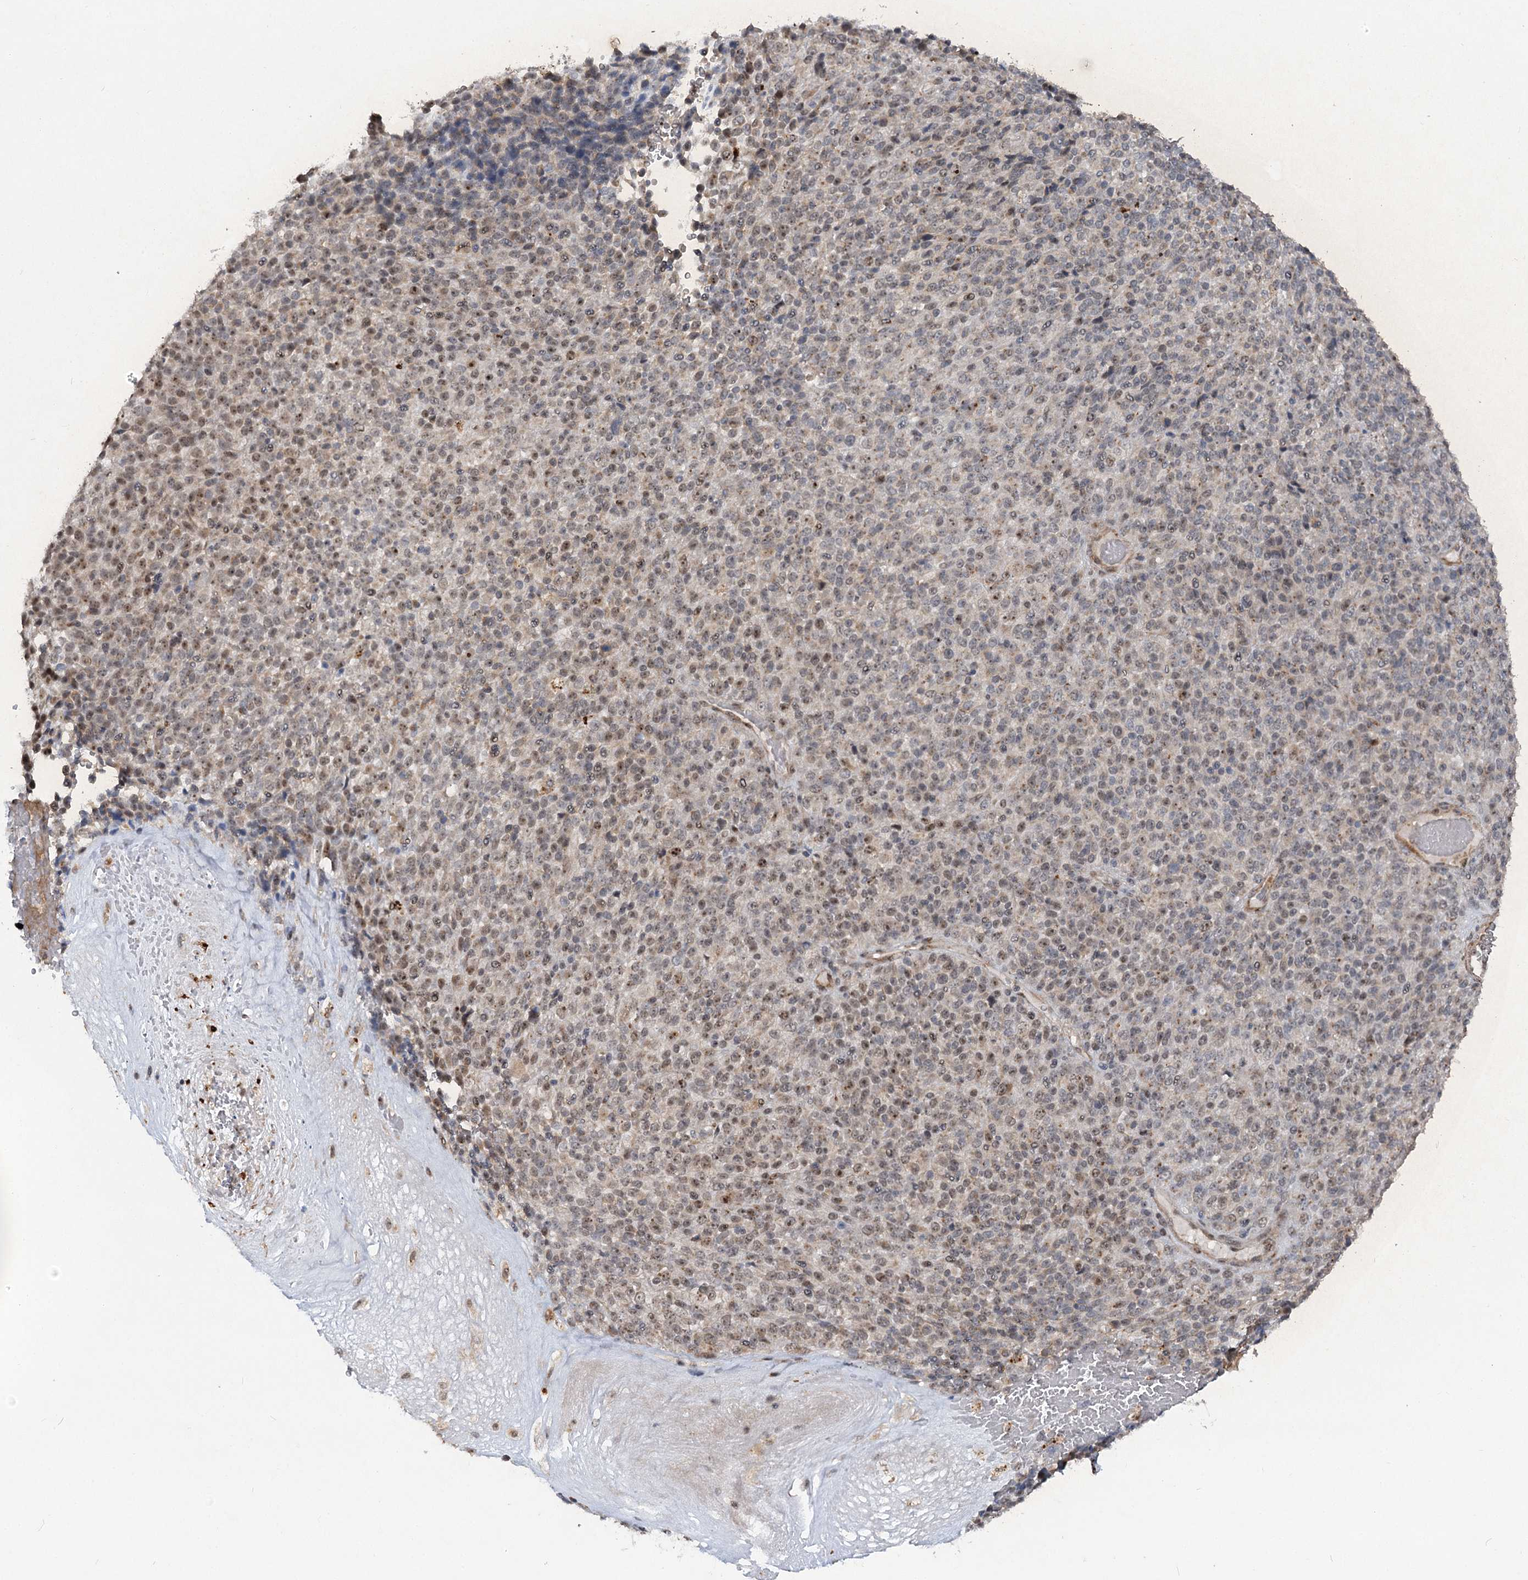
{"staining": {"intensity": "weak", "quantity": ">75%", "location": "nuclear"}, "tissue": "melanoma", "cell_type": "Tumor cells", "image_type": "cancer", "snomed": [{"axis": "morphology", "description": "Malignant melanoma, Metastatic site"}, {"axis": "topography", "description": "Brain"}], "caption": "Protein expression analysis of human melanoma reveals weak nuclear staining in approximately >75% of tumor cells.", "gene": "GNL3L", "patient": {"sex": "female", "age": 56}}